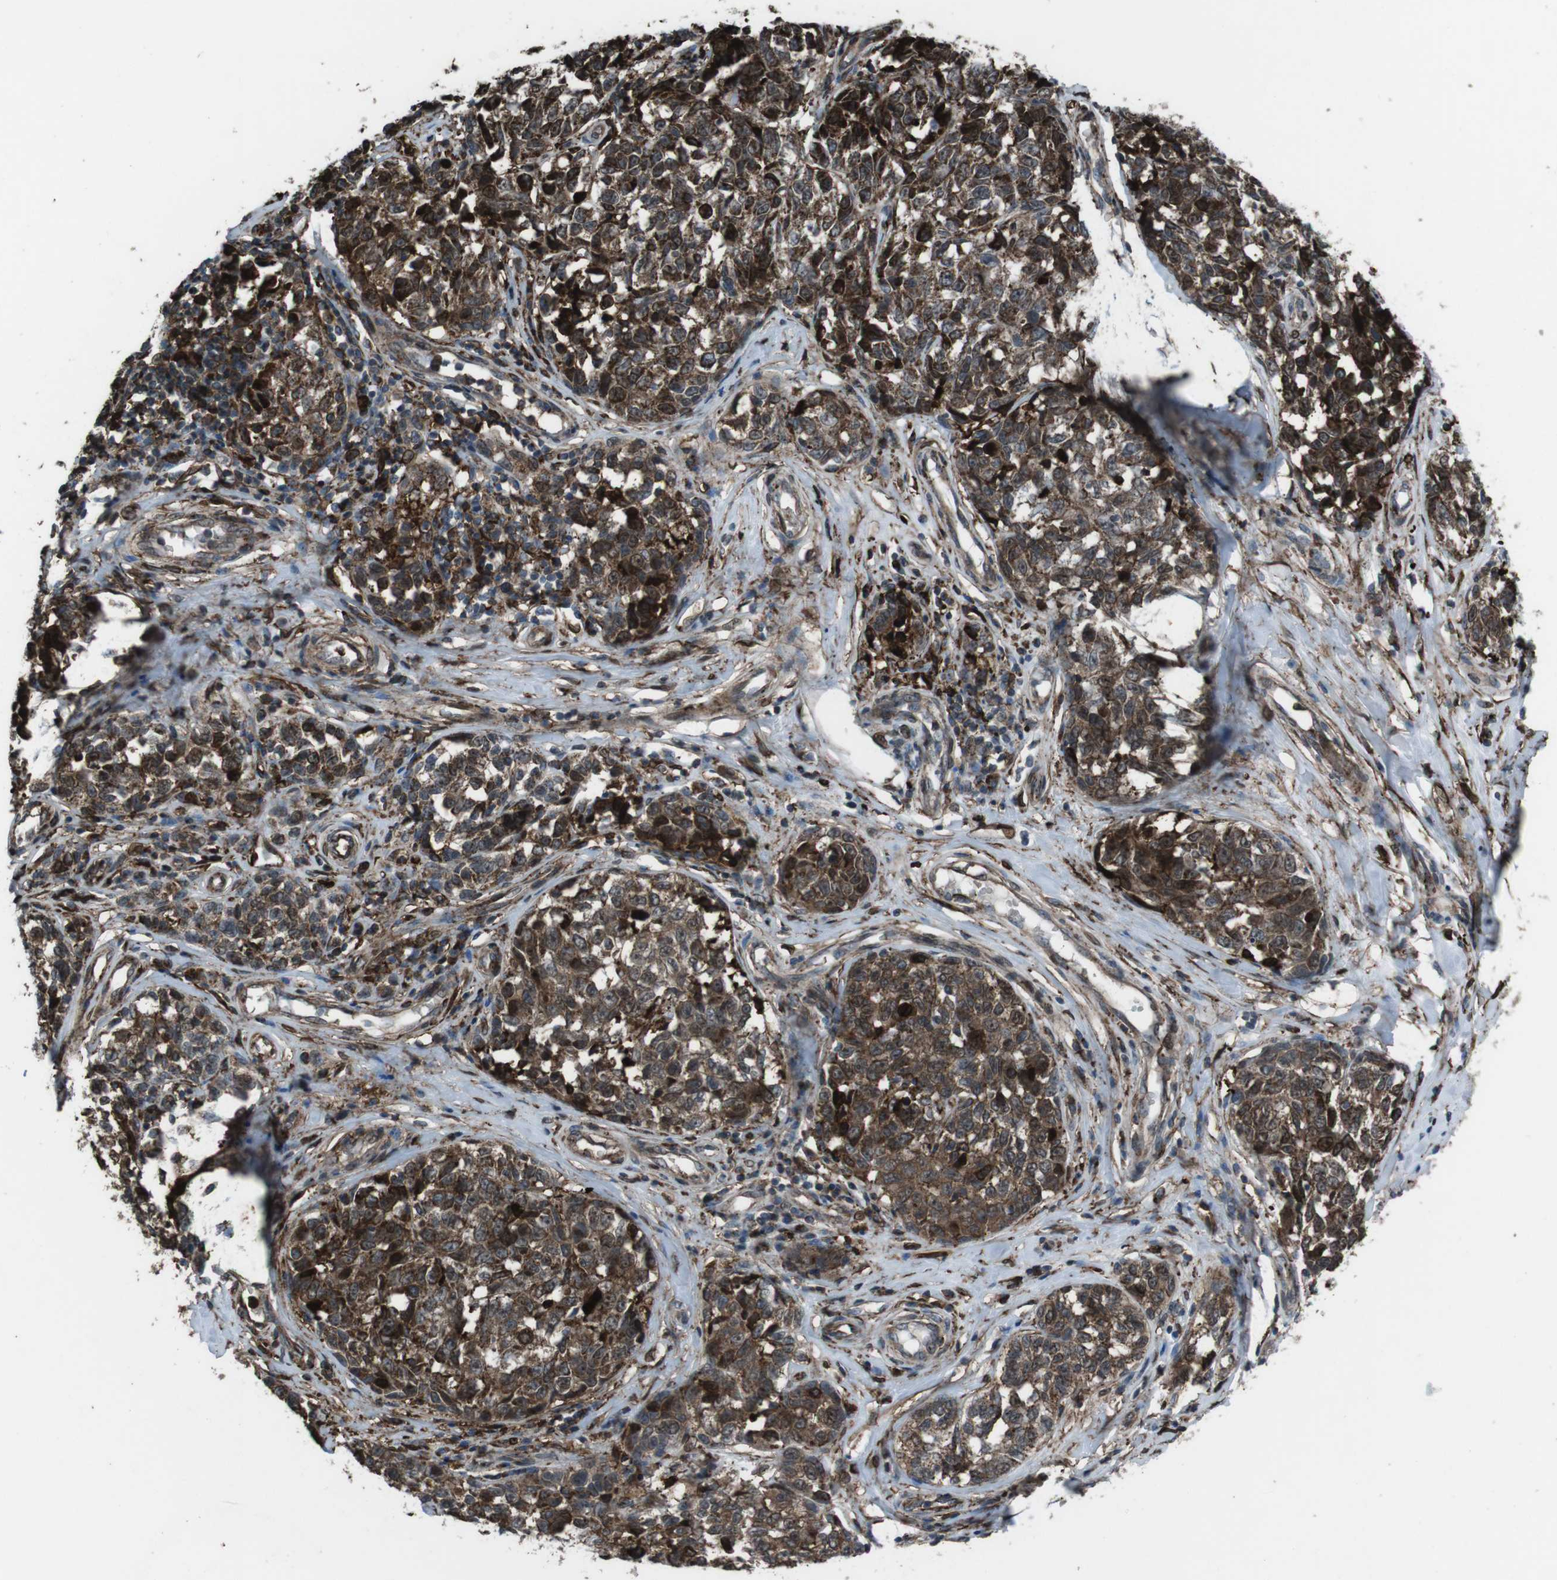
{"staining": {"intensity": "strong", "quantity": ">75%", "location": "cytoplasmic/membranous"}, "tissue": "melanoma", "cell_type": "Tumor cells", "image_type": "cancer", "snomed": [{"axis": "morphology", "description": "Malignant melanoma, NOS"}, {"axis": "topography", "description": "Skin"}], "caption": "This is an image of IHC staining of malignant melanoma, which shows strong expression in the cytoplasmic/membranous of tumor cells.", "gene": "GDF10", "patient": {"sex": "female", "age": 64}}